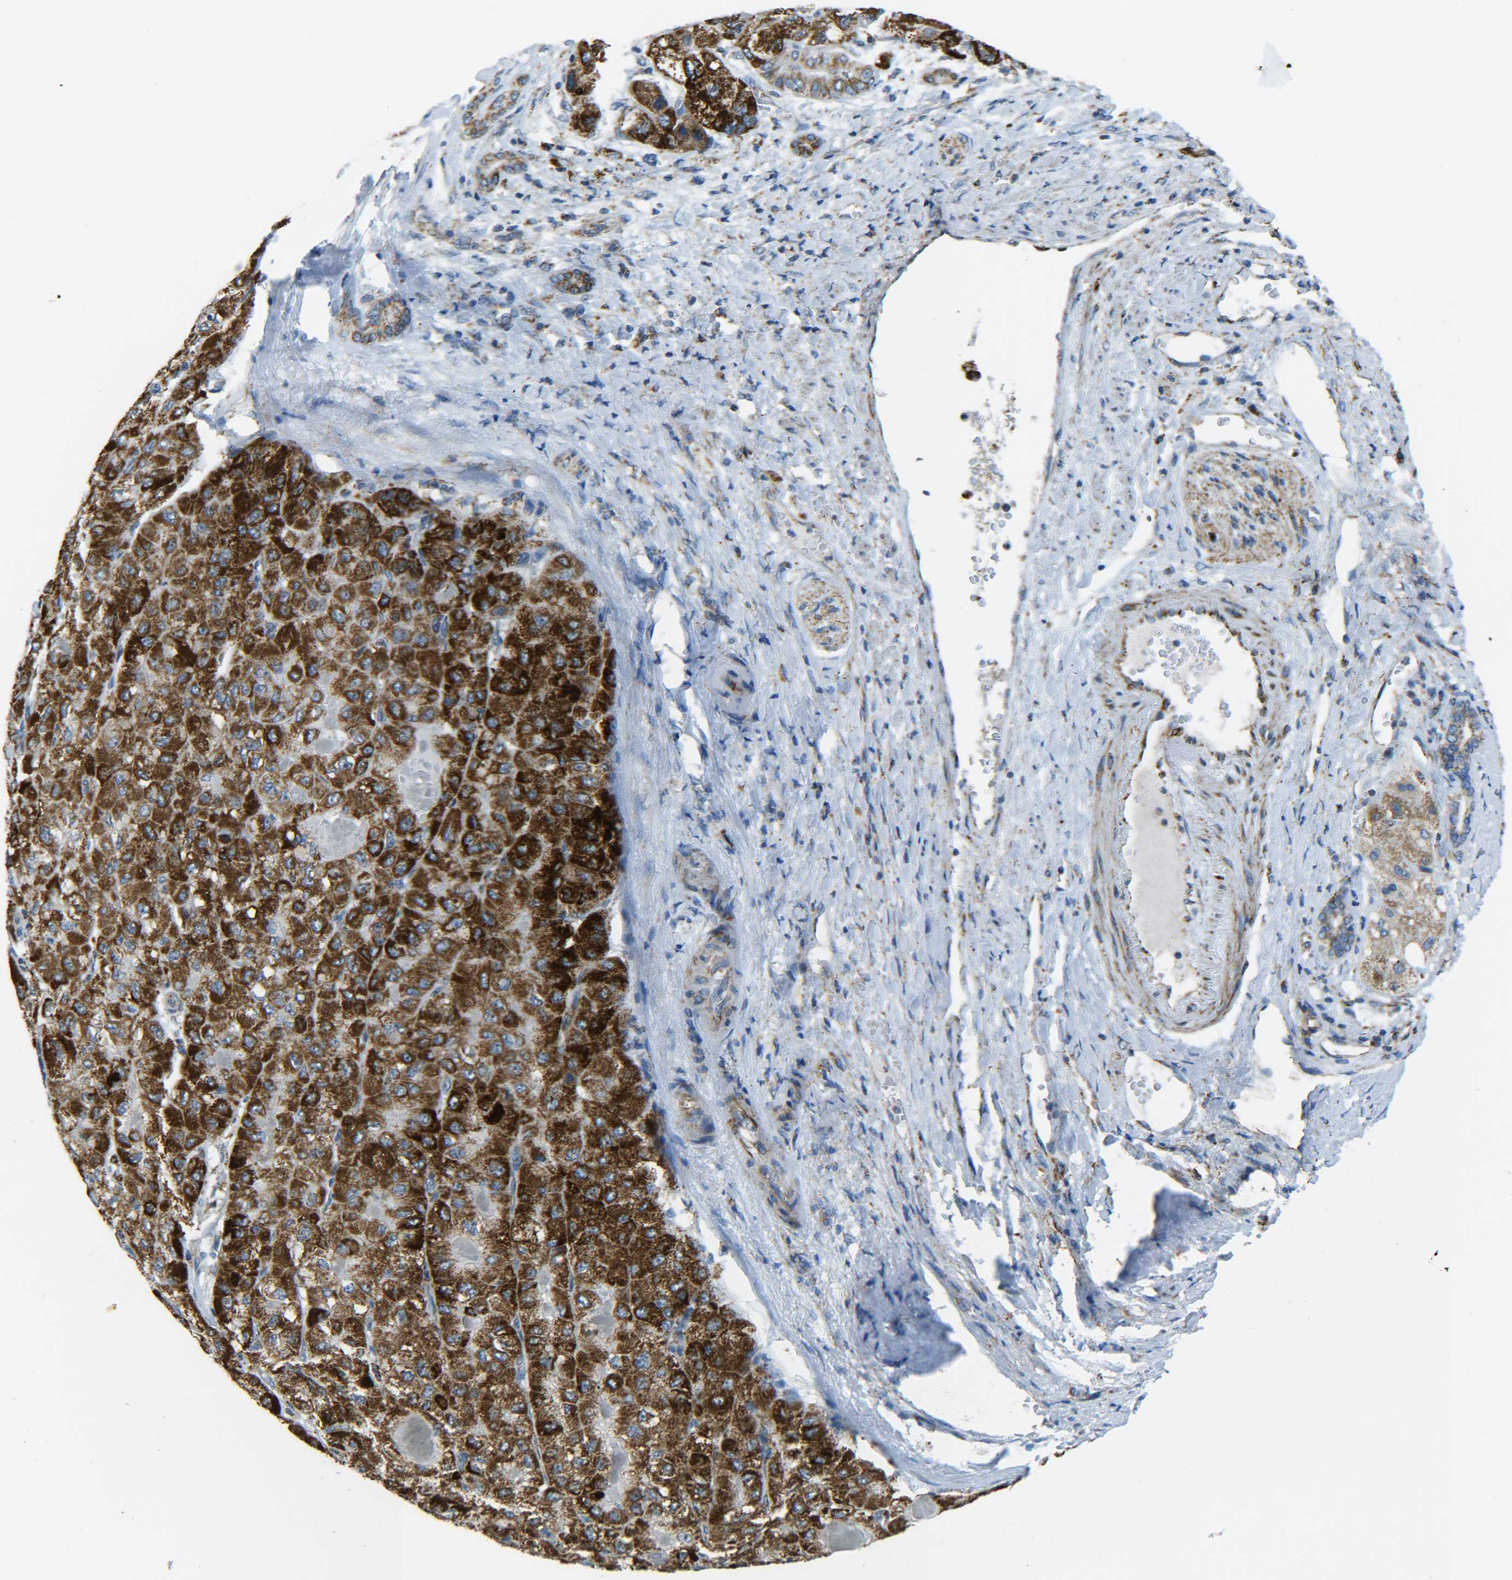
{"staining": {"intensity": "strong", "quantity": ">75%", "location": "cytoplasmic/membranous"}, "tissue": "liver cancer", "cell_type": "Tumor cells", "image_type": "cancer", "snomed": [{"axis": "morphology", "description": "Carcinoma, Hepatocellular, NOS"}, {"axis": "topography", "description": "Liver"}], "caption": "Protein expression by immunohistochemistry (IHC) reveals strong cytoplasmic/membranous staining in approximately >75% of tumor cells in liver hepatocellular carcinoma. Using DAB (3,3'-diaminobenzidine) (brown) and hematoxylin (blue) stains, captured at high magnification using brightfield microscopy.", "gene": "CYB5R1", "patient": {"sex": "male", "age": 80}}